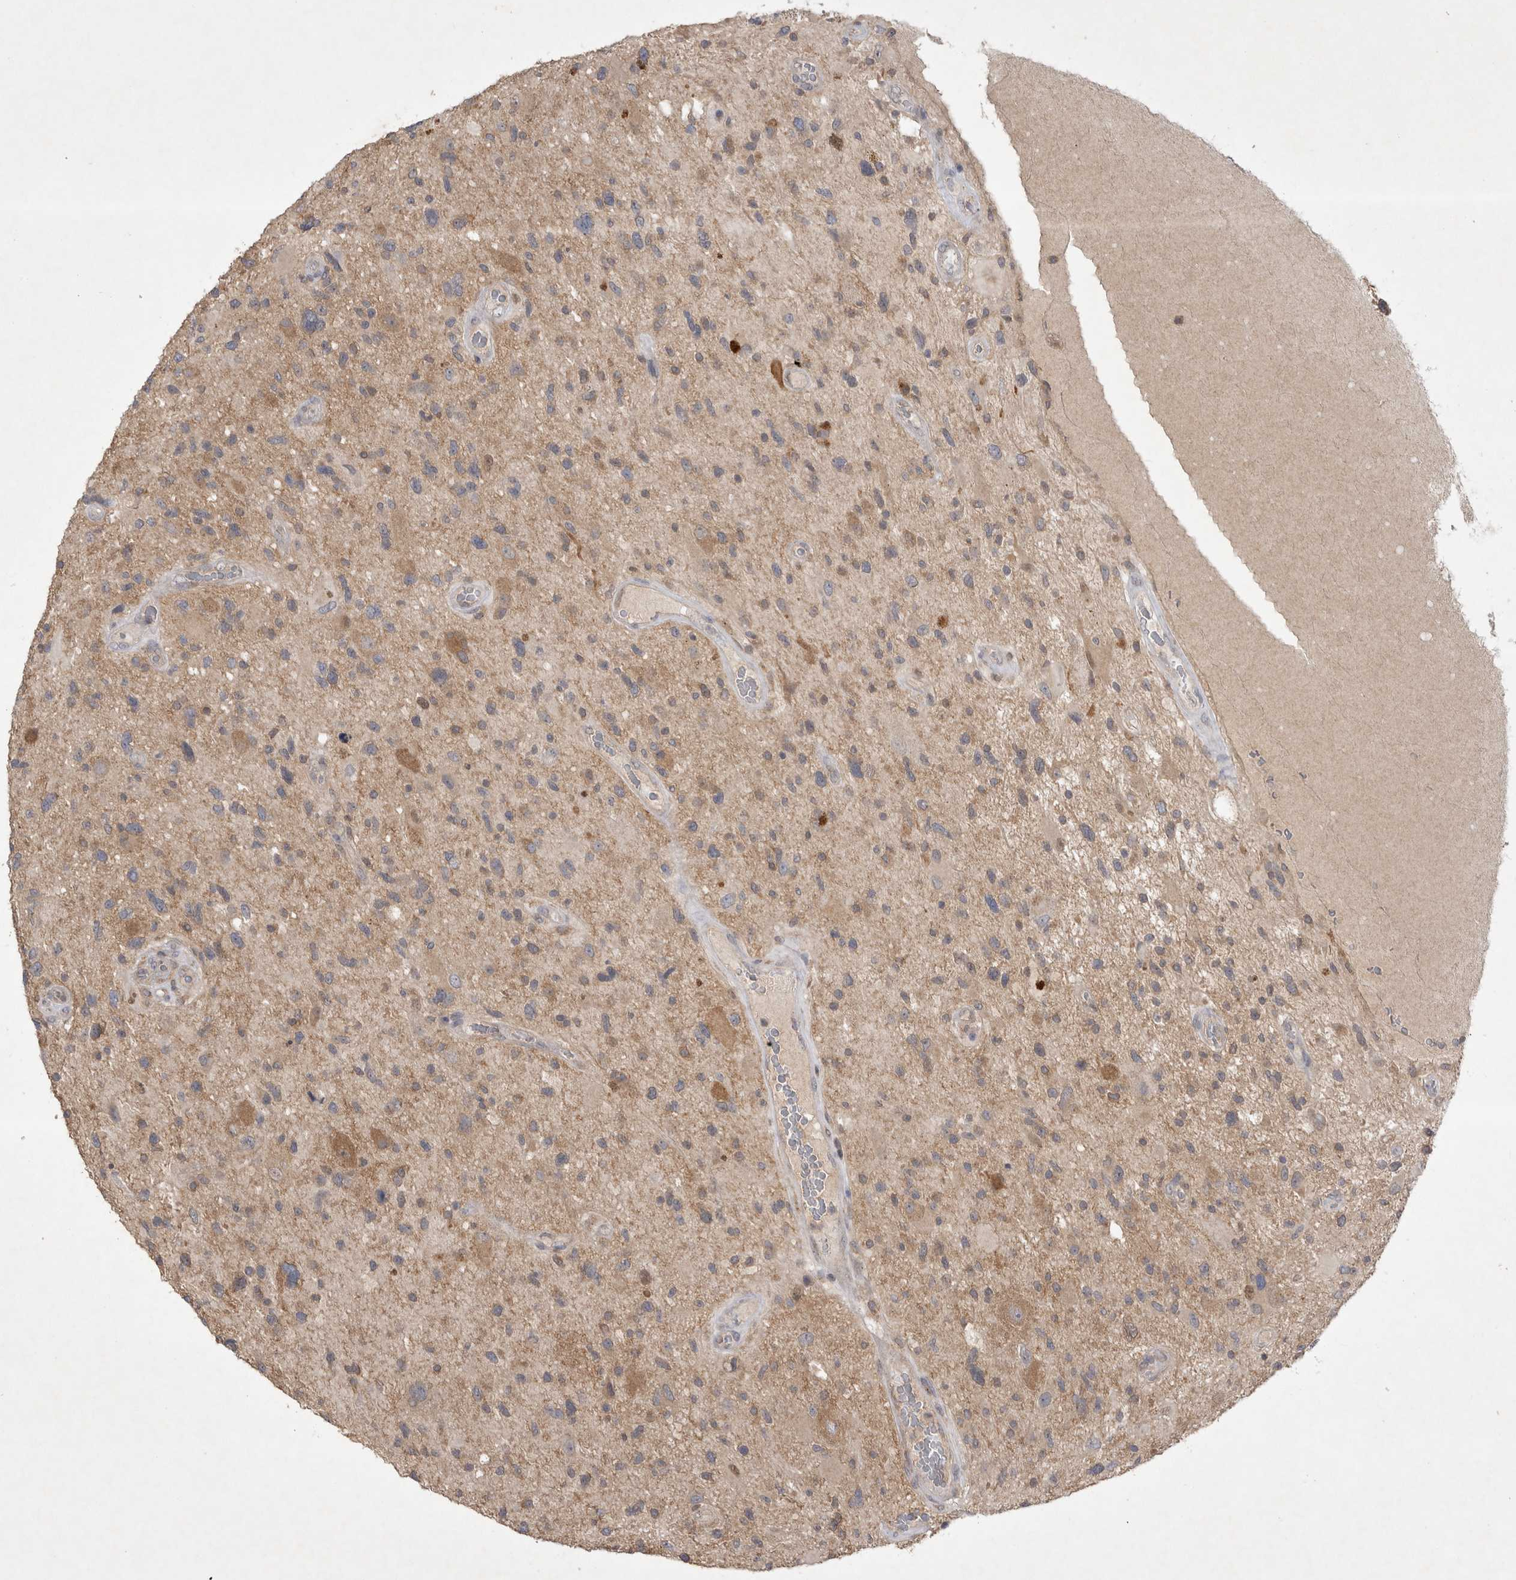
{"staining": {"intensity": "weak", "quantity": "25%-75%", "location": "cytoplasmic/membranous"}, "tissue": "glioma", "cell_type": "Tumor cells", "image_type": "cancer", "snomed": [{"axis": "morphology", "description": "Glioma, malignant, High grade"}, {"axis": "topography", "description": "Brain"}], "caption": "There is low levels of weak cytoplasmic/membranous staining in tumor cells of glioma, as demonstrated by immunohistochemical staining (brown color).", "gene": "SRD5A3", "patient": {"sex": "male", "age": 33}}